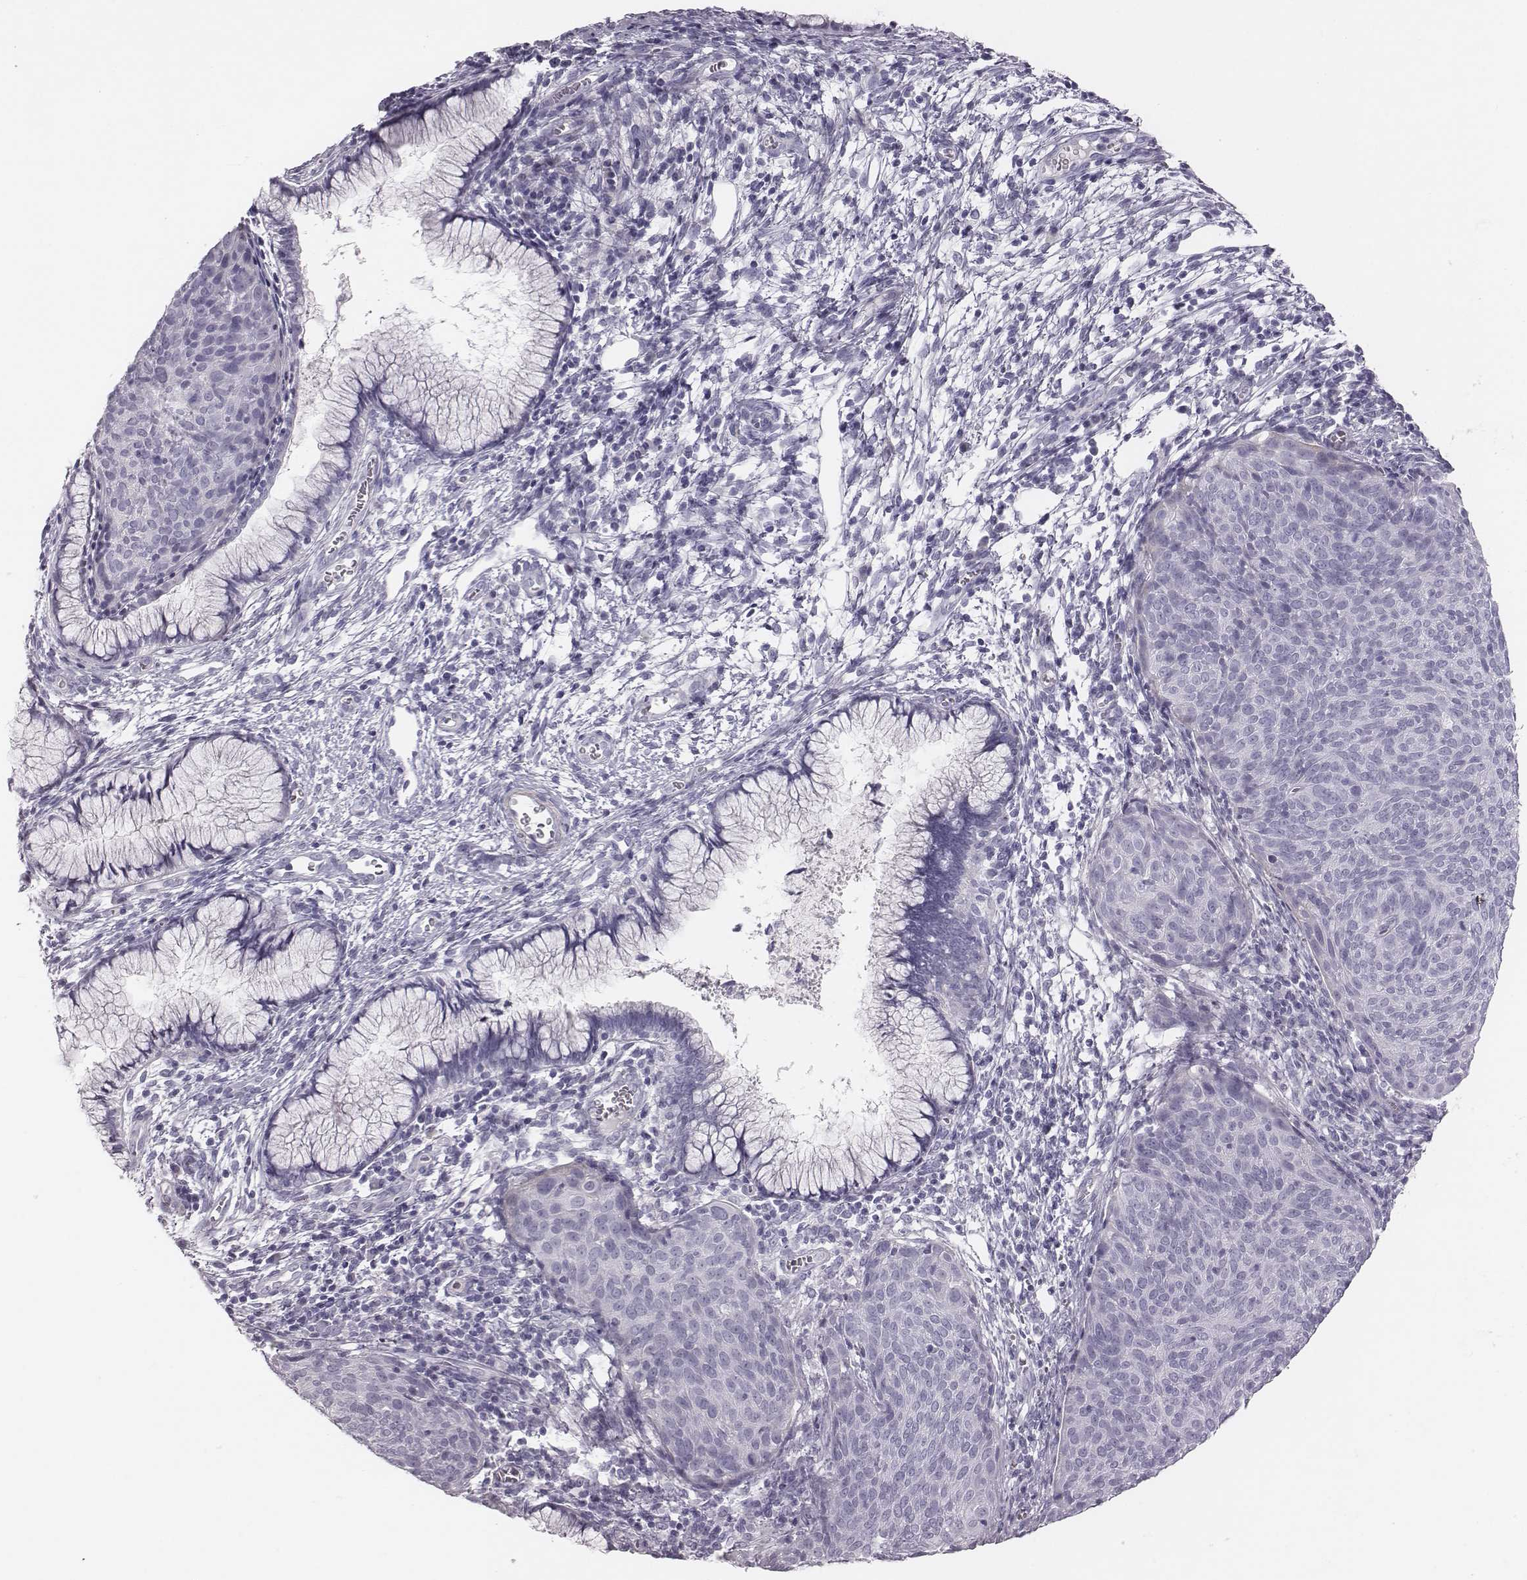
{"staining": {"intensity": "negative", "quantity": "none", "location": "none"}, "tissue": "cervical cancer", "cell_type": "Tumor cells", "image_type": "cancer", "snomed": [{"axis": "morphology", "description": "Squamous cell carcinoma, NOS"}, {"axis": "topography", "description": "Cervix"}], "caption": "Immunohistochemistry histopathology image of human cervical cancer (squamous cell carcinoma) stained for a protein (brown), which reveals no staining in tumor cells.", "gene": "CRISP1", "patient": {"sex": "female", "age": 39}}